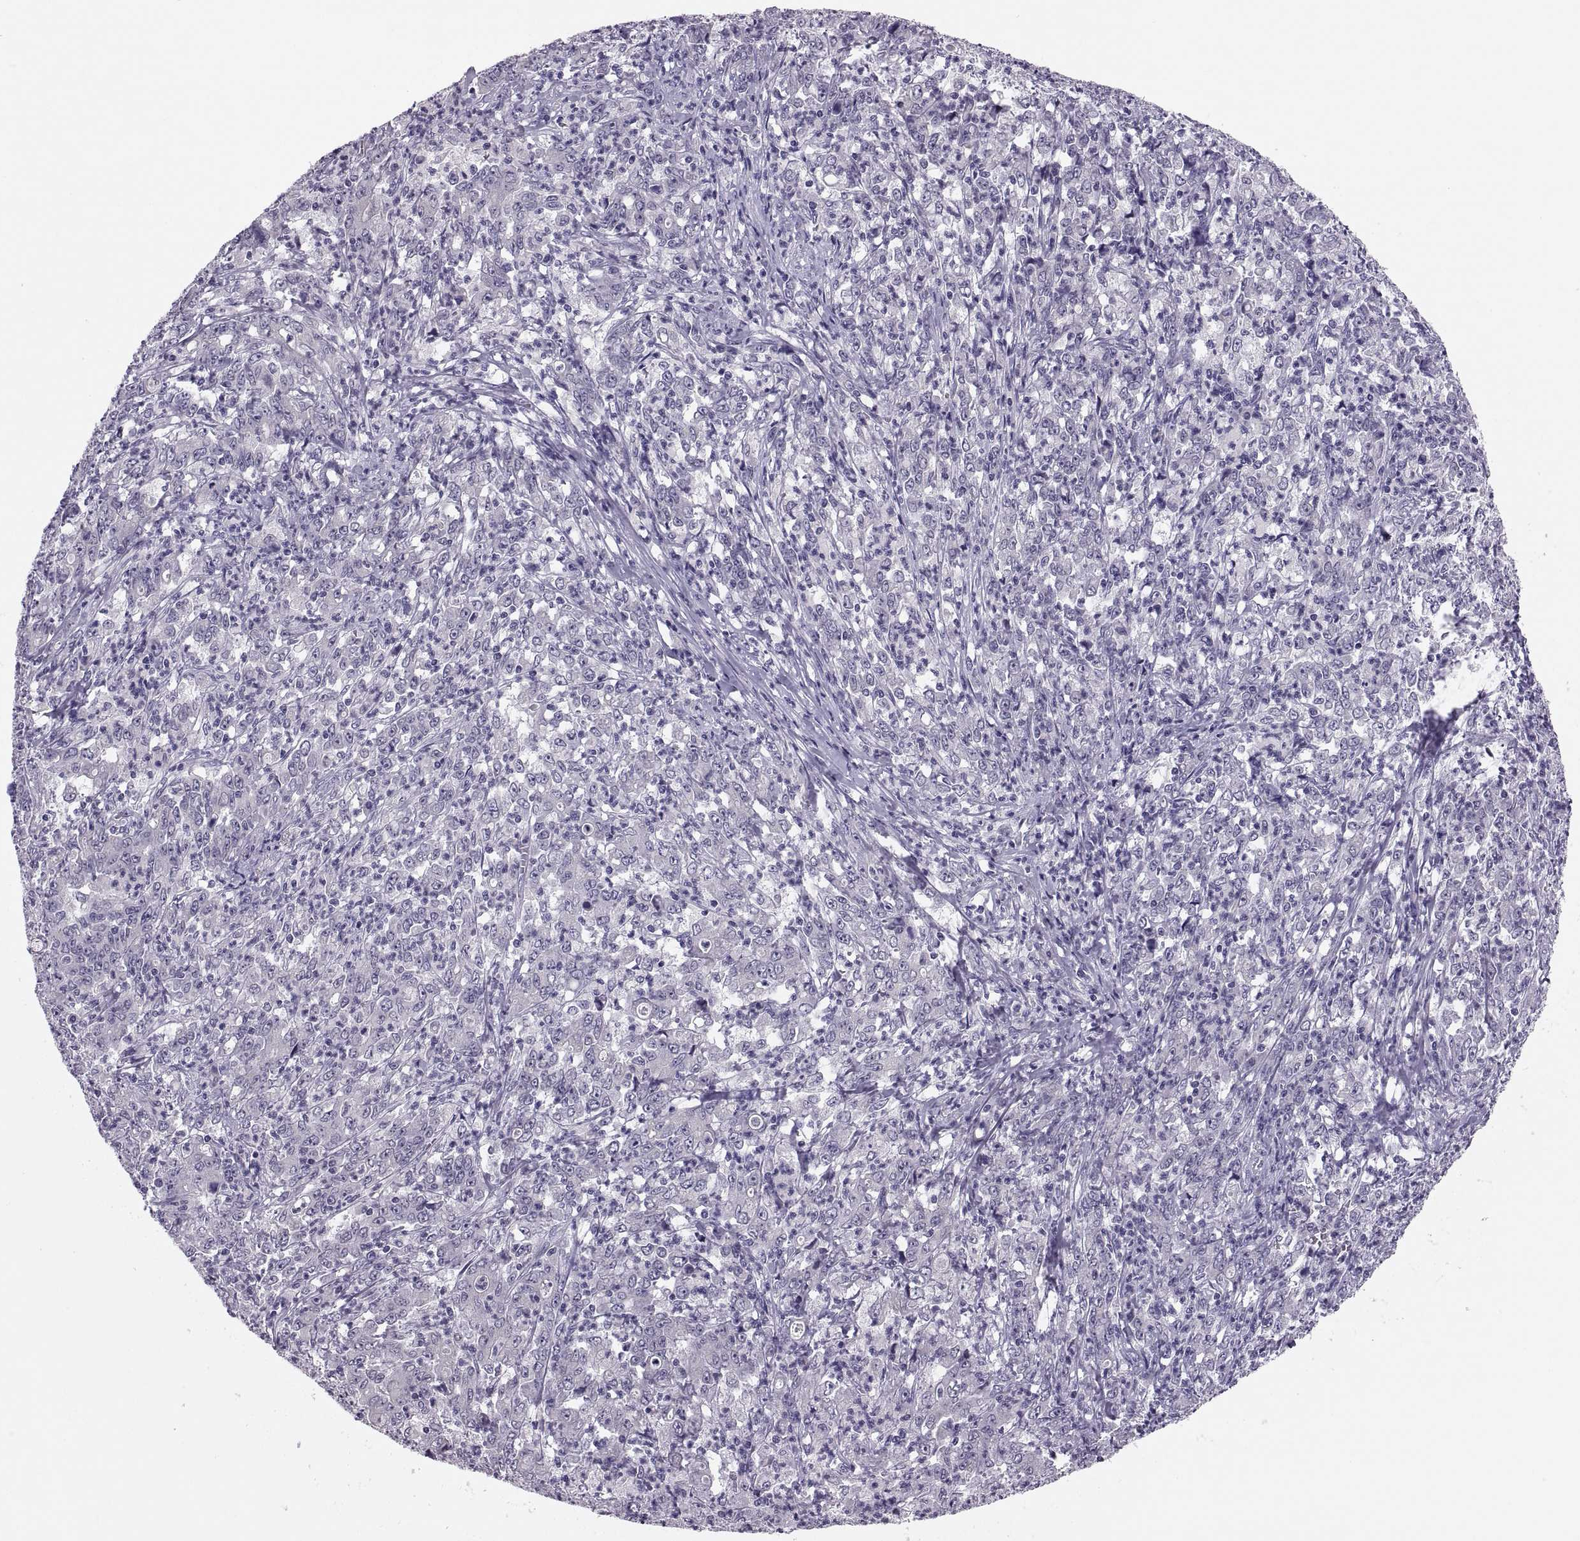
{"staining": {"intensity": "negative", "quantity": "none", "location": "none"}, "tissue": "stomach cancer", "cell_type": "Tumor cells", "image_type": "cancer", "snomed": [{"axis": "morphology", "description": "Adenocarcinoma, NOS"}, {"axis": "topography", "description": "Stomach, lower"}], "caption": "Tumor cells show no significant positivity in stomach cancer.", "gene": "ADH6", "patient": {"sex": "female", "age": 71}}